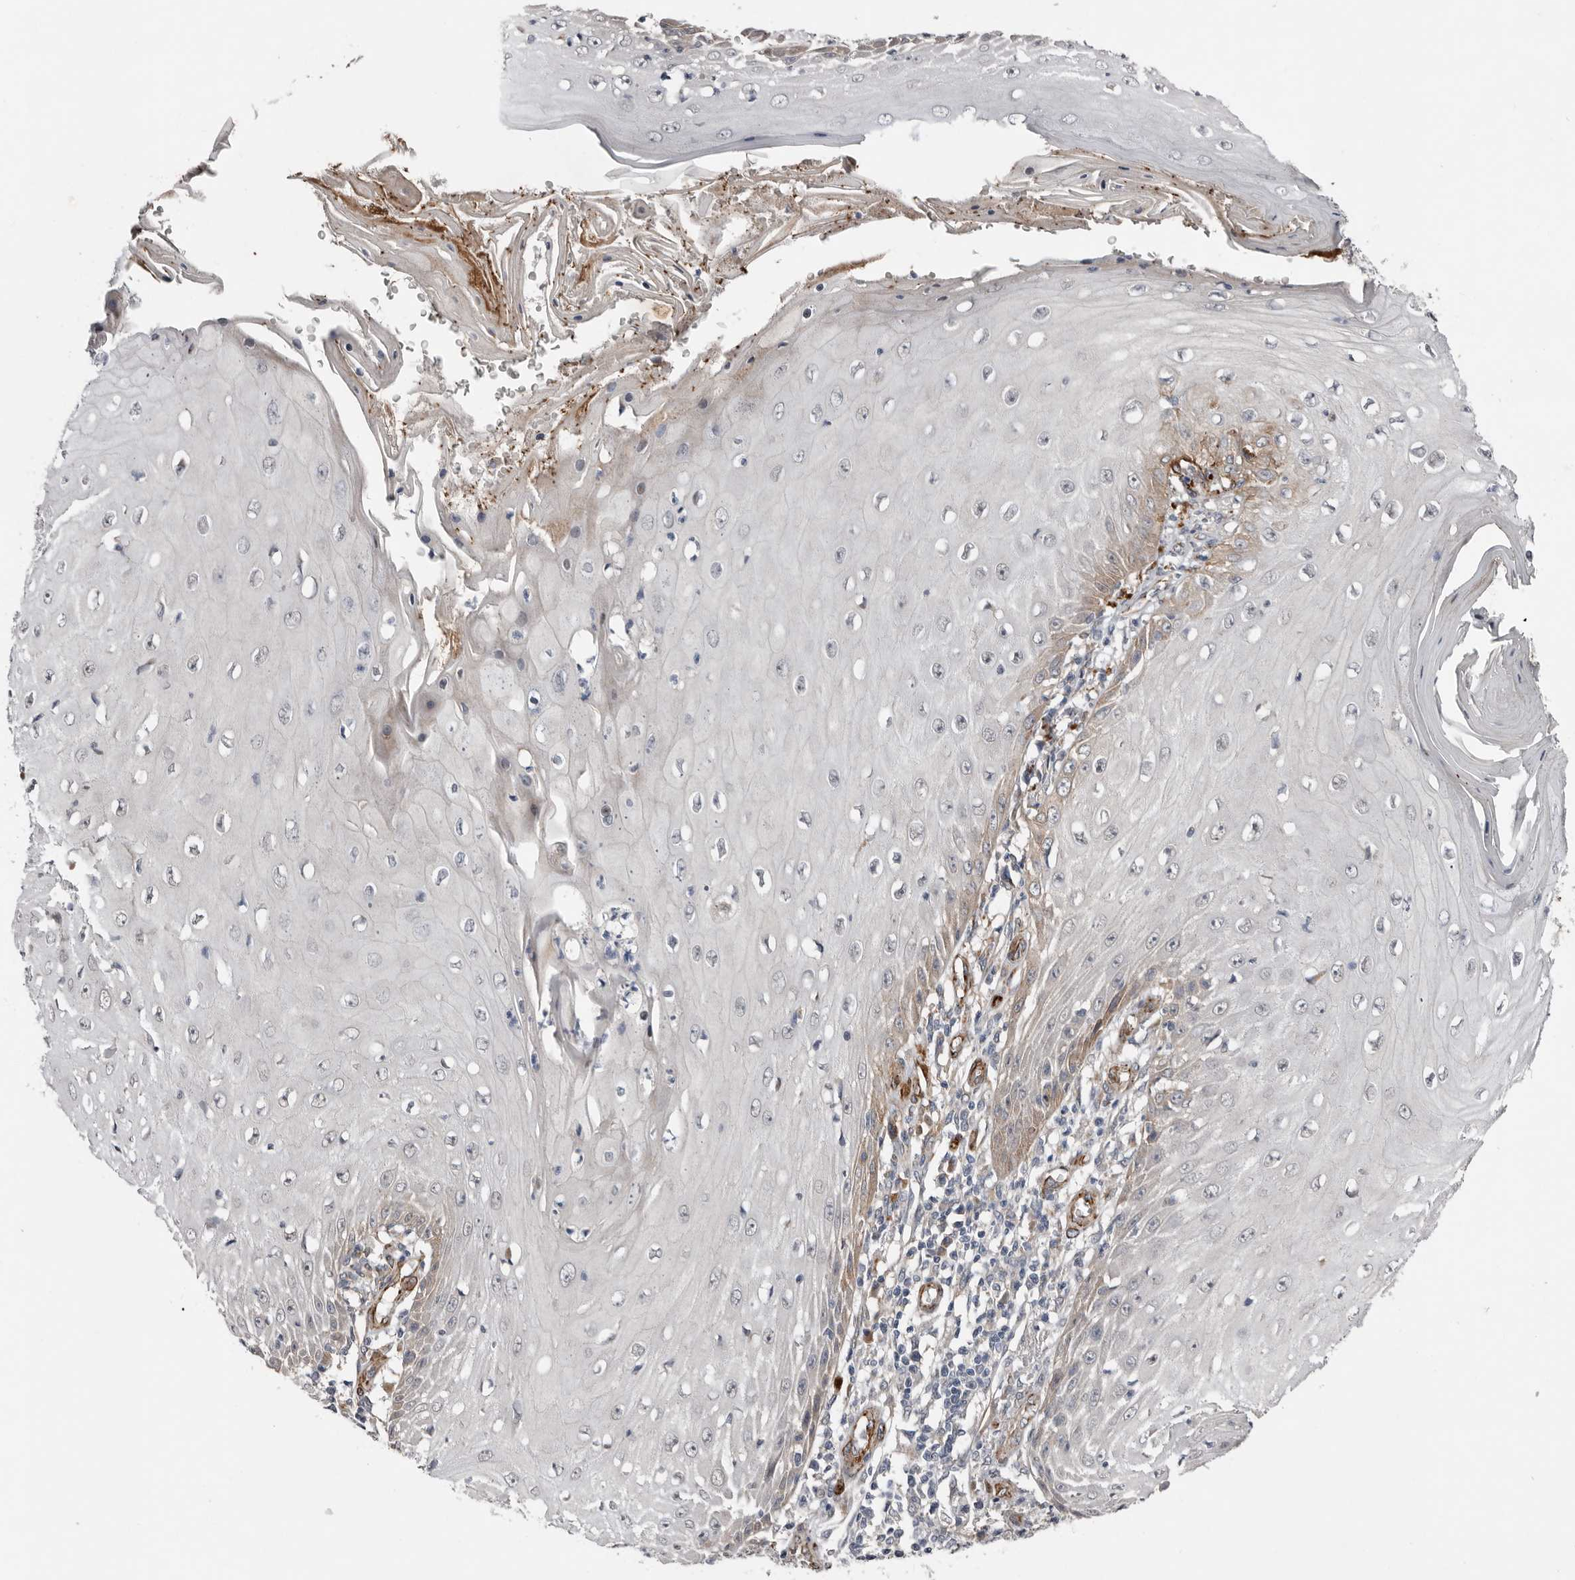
{"staining": {"intensity": "weak", "quantity": "<25%", "location": "cytoplasmic/membranous"}, "tissue": "skin cancer", "cell_type": "Tumor cells", "image_type": "cancer", "snomed": [{"axis": "morphology", "description": "Squamous cell carcinoma, NOS"}, {"axis": "topography", "description": "Skin"}], "caption": "Immunohistochemical staining of squamous cell carcinoma (skin) displays no significant expression in tumor cells.", "gene": "RANBP17", "patient": {"sex": "female", "age": 73}}